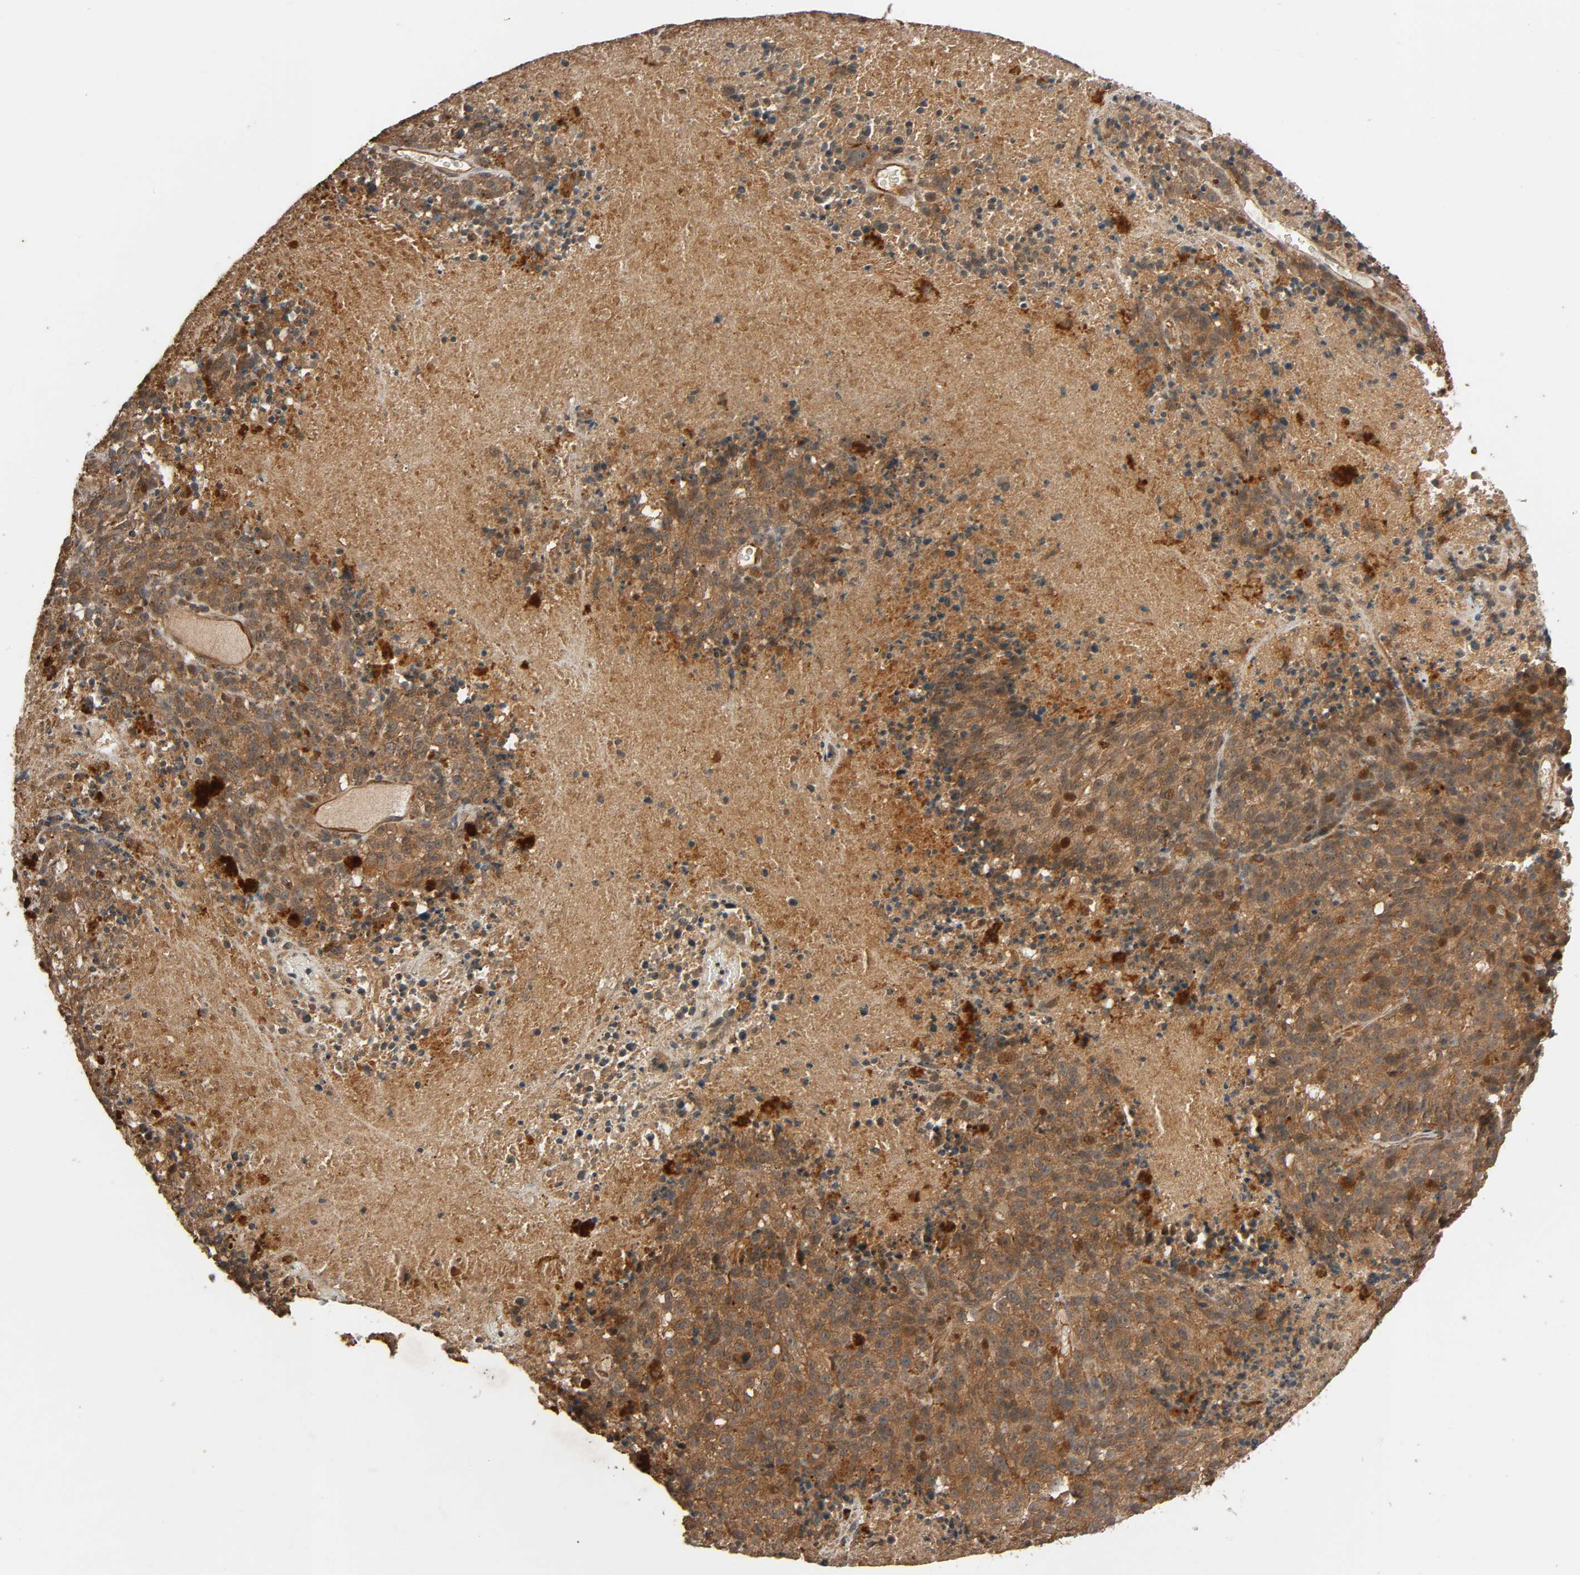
{"staining": {"intensity": "moderate", "quantity": ">75%", "location": "cytoplasmic/membranous"}, "tissue": "melanoma", "cell_type": "Tumor cells", "image_type": "cancer", "snomed": [{"axis": "morphology", "description": "Malignant melanoma, Metastatic site"}, {"axis": "topography", "description": "Cerebral cortex"}], "caption": "Immunohistochemistry (IHC) of malignant melanoma (metastatic site) displays medium levels of moderate cytoplasmic/membranous positivity in approximately >75% of tumor cells.", "gene": "MAP3K8", "patient": {"sex": "female", "age": 52}}